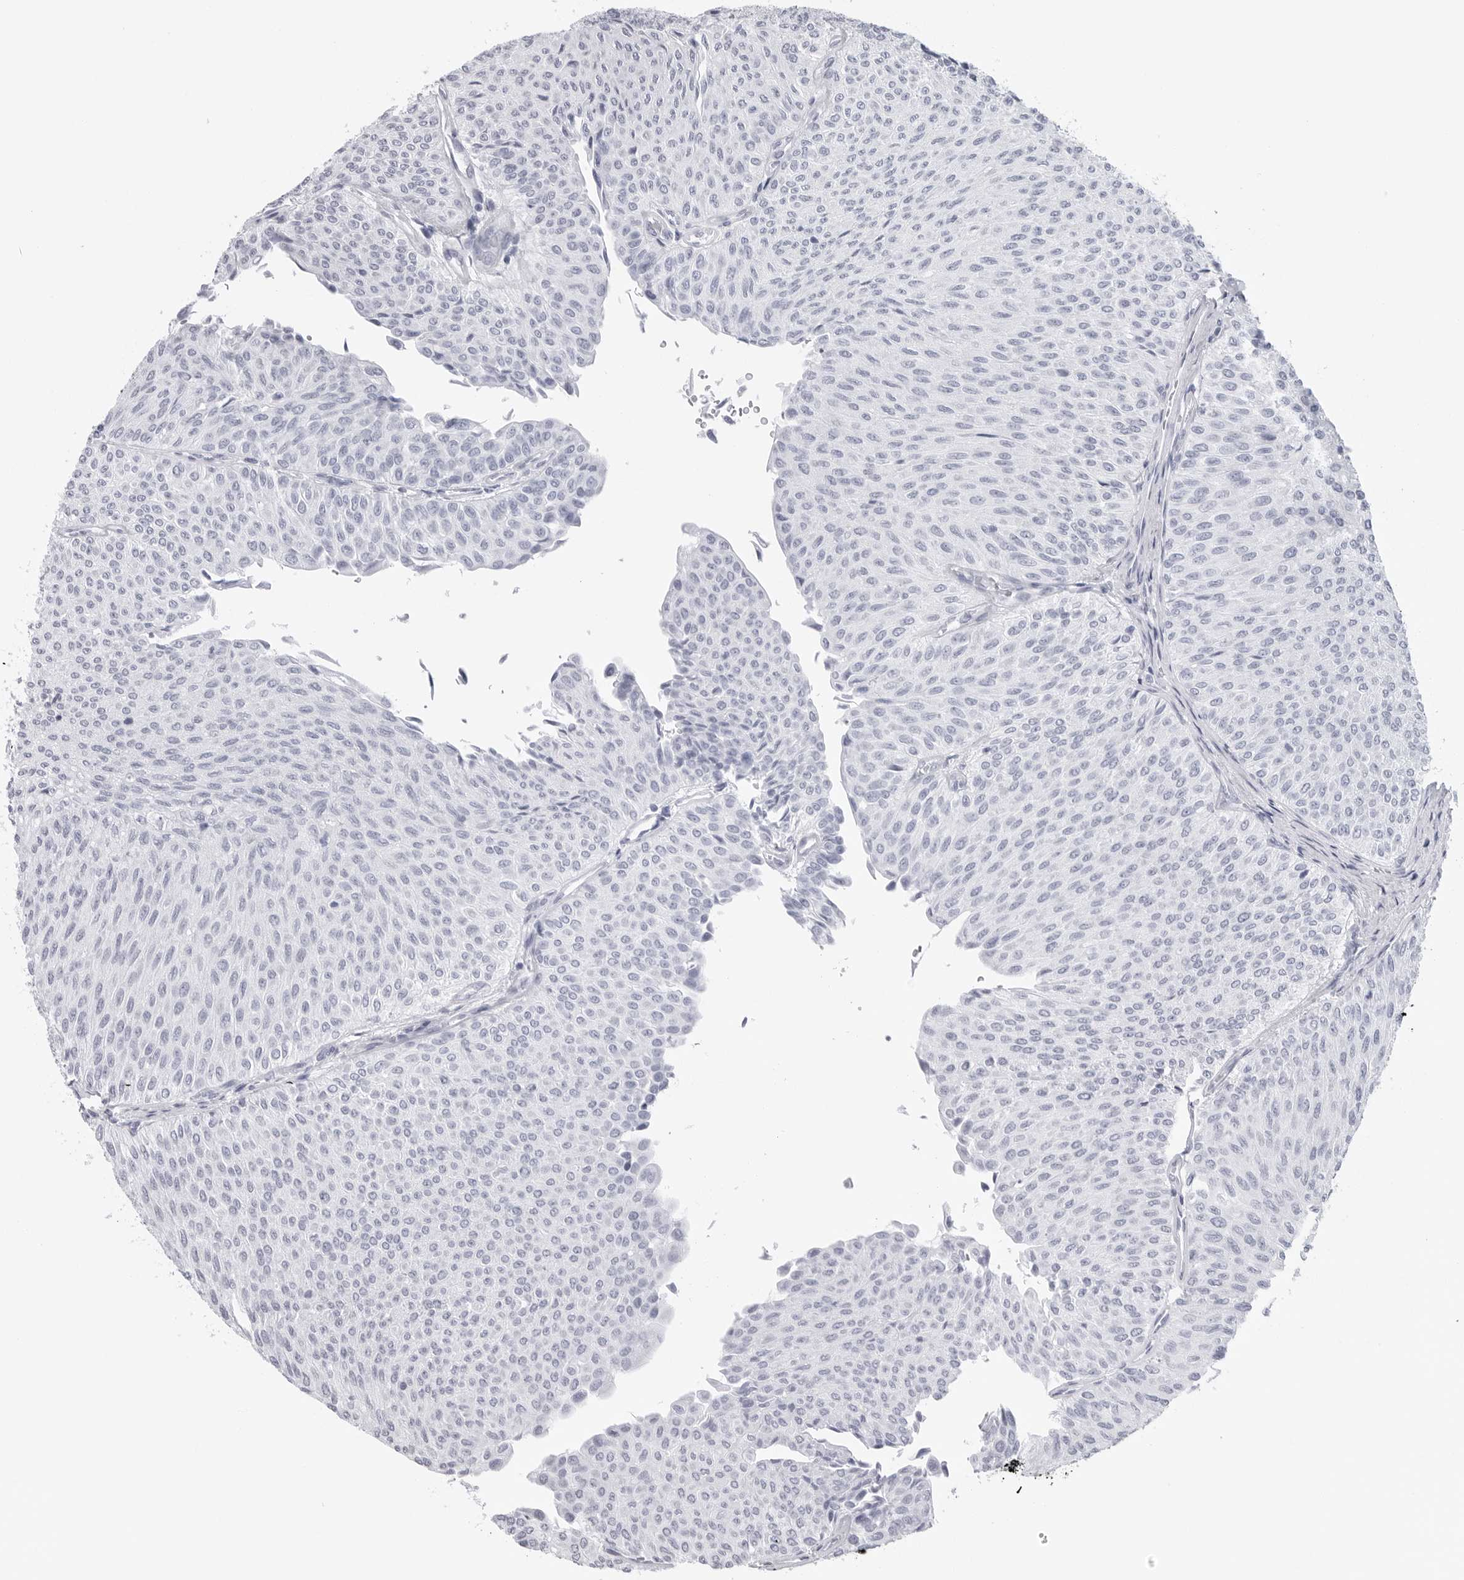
{"staining": {"intensity": "negative", "quantity": "none", "location": "none"}, "tissue": "urothelial cancer", "cell_type": "Tumor cells", "image_type": "cancer", "snomed": [{"axis": "morphology", "description": "Urothelial carcinoma, Low grade"}, {"axis": "topography", "description": "Urinary bladder"}], "caption": "A high-resolution image shows IHC staining of urothelial carcinoma (low-grade), which displays no significant staining in tumor cells.", "gene": "CST2", "patient": {"sex": "male", "age": 78}}